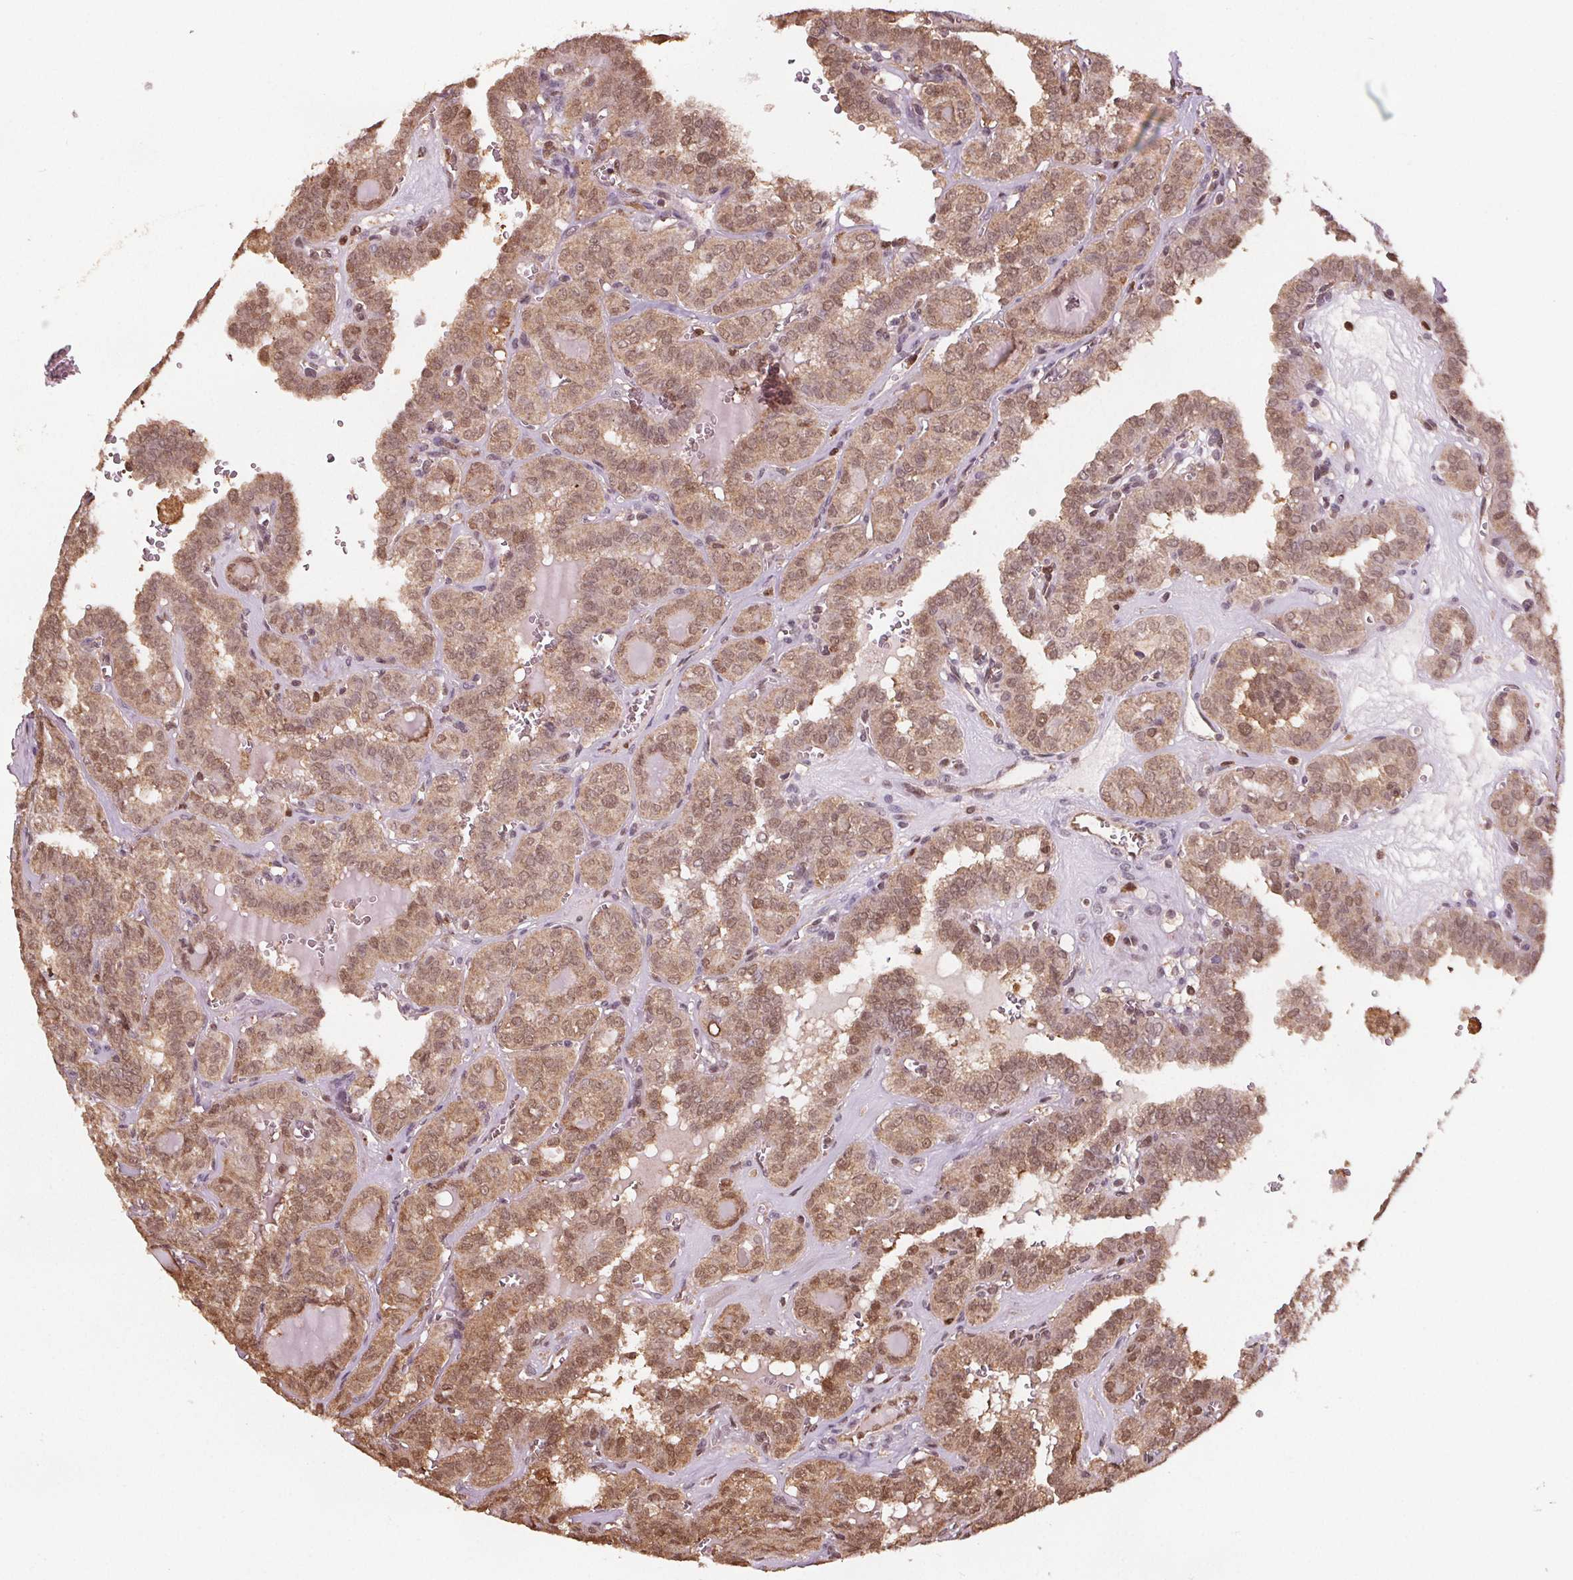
{"staining": {"intensity": "moderate", "quantity": ">75%", "location": "cytoplasmic/membranous,nuclear"}, "tissue": "thyroid cancer", "cell_type": "Tumor cells", "image_type": "cancer", "snomed": [{"axis": "morphology", "description": "Papillary adenocarcinoma, NOS"}, {"axis": "topography", "description": "Thyroid gland"}], "caption": "A micrograph of papillary adenocarcinoma (thyroid) stained for a protein shows moderate cytoplasmic/membranous and nuclear brown staining in tumor cells.", "gene": "ENO1", "patient": {"sex": "female", "age": 41}}